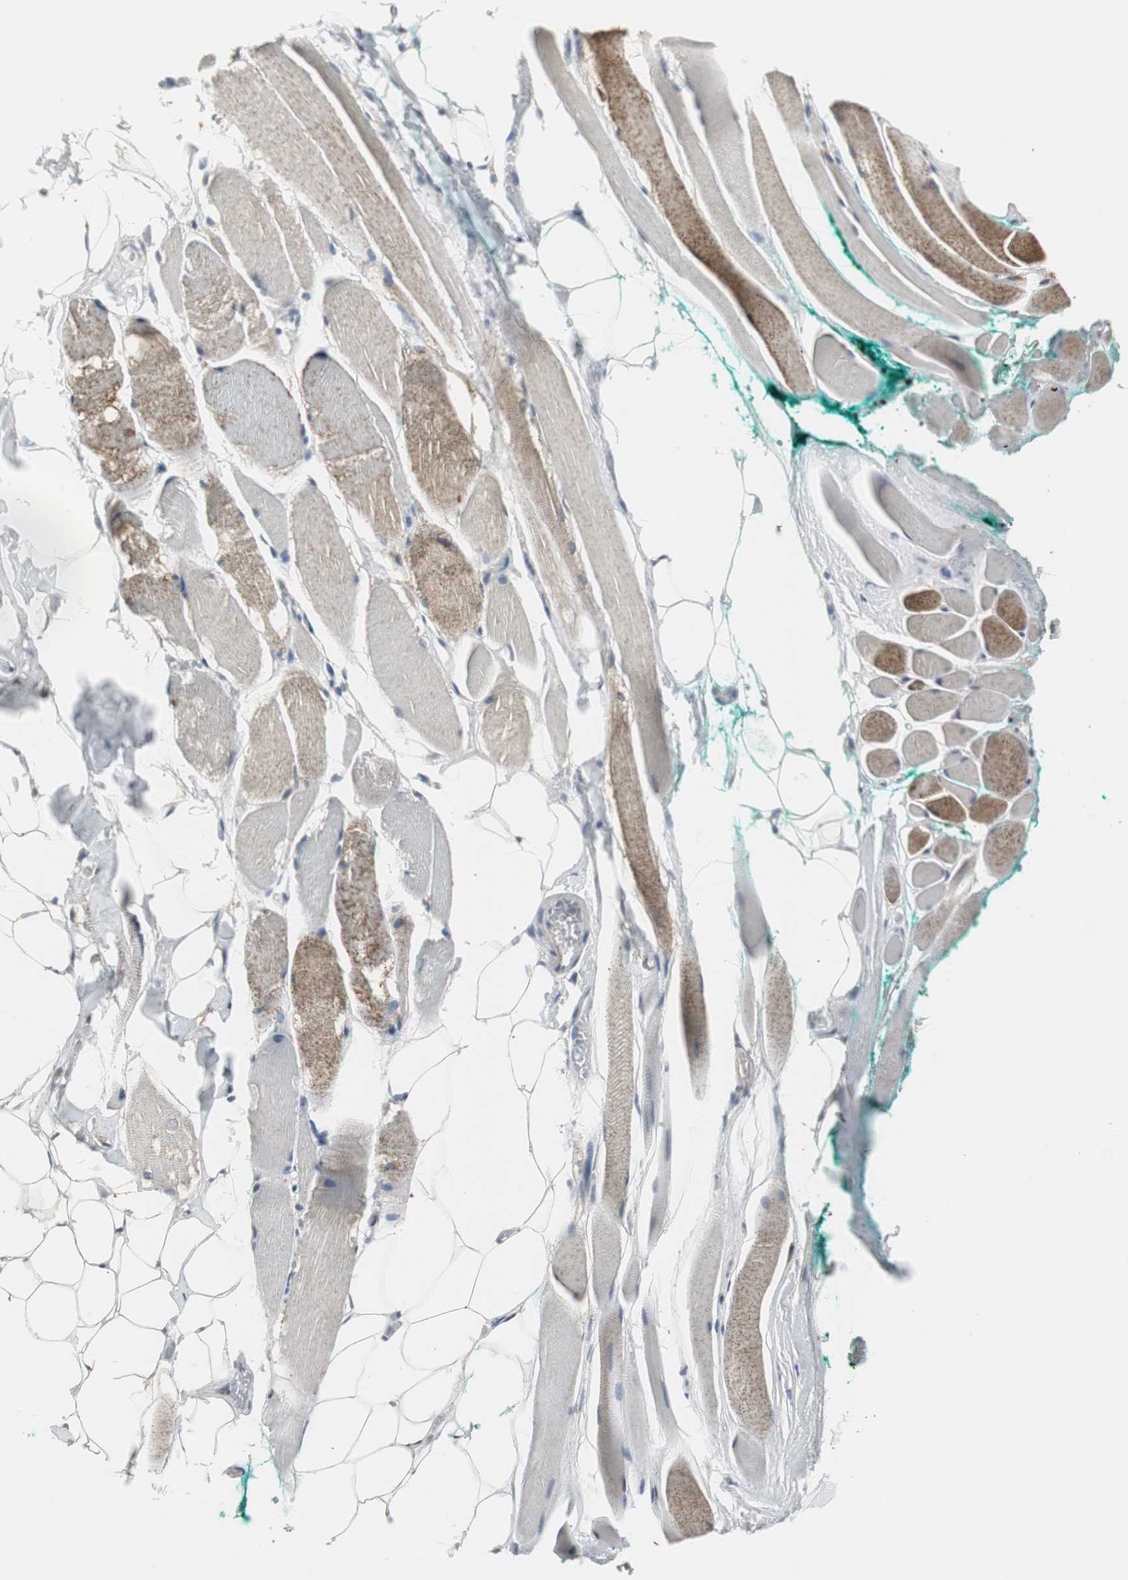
{"staining": {"intensity": "moderate", "quantity": "25%-75%", "location": "cytoplasmic/membranous"}, "tissue": "skeletal muscle", "cell_type": "Myocytes", "image_type": "normal", "snomed": [{"axis": "morphology", "description": "Normal tissue, NOS"}, {"axis": "topography", "description": "Skeletal muscle"}, {"axis": "topography", "description": "Peripheral nerve tissue"}], "caption": "Protein staining displays moderate cytoplasmic/membranous positivity in approximately 25%-75% of myocytes in benign skeletal muscle. The protein is stained brown, and the nuclei are stained in blue (DAB IHC with brightfield microscopy, high magnification).", "gene": "PLIN3", "patient": {"sex": "female", "age": 84}}